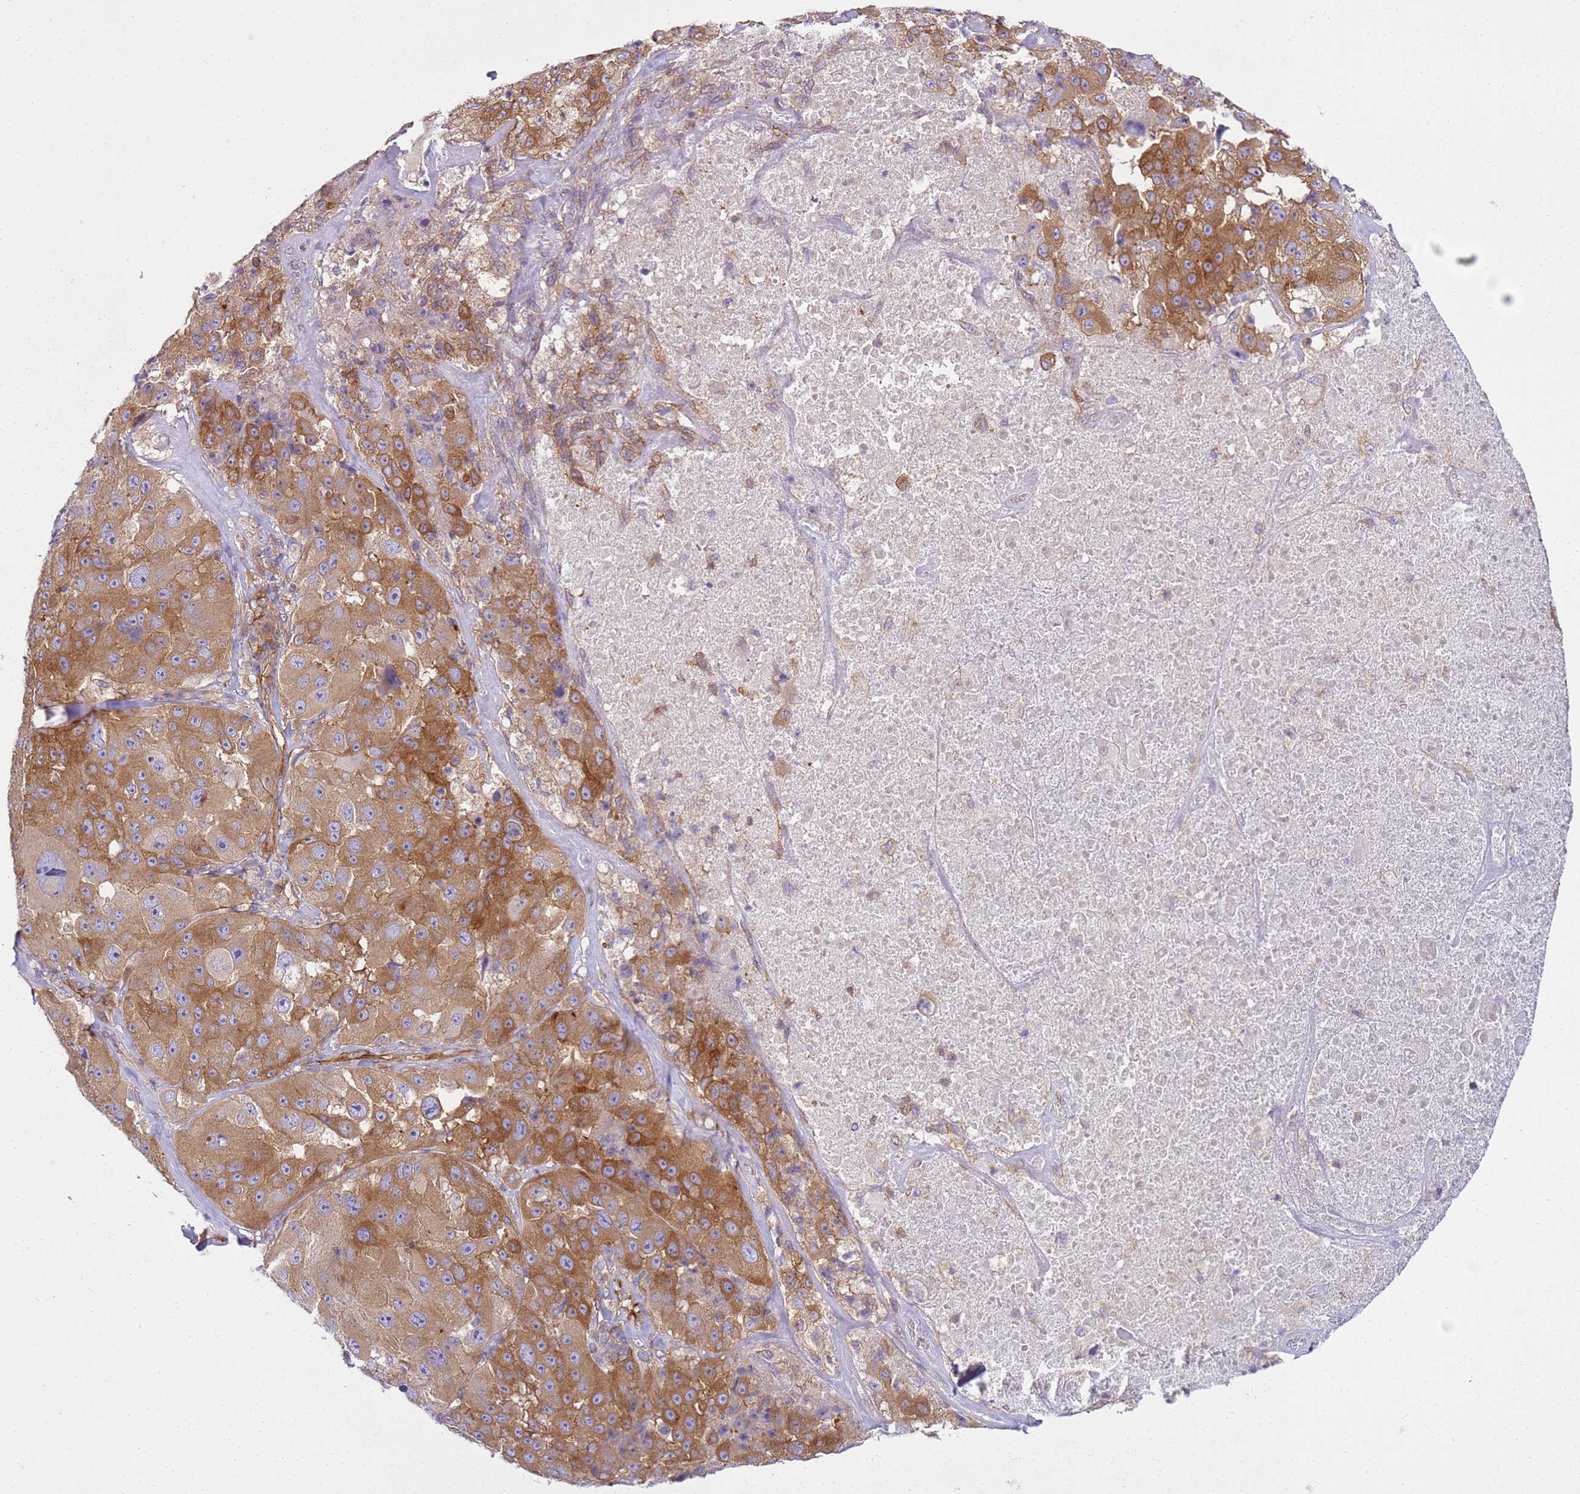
{"staining": {"intensity": "moderate", "quantity": ">75%", "location": "cytoplasmic/membranous"}, "tissue": "melanoma", "cell_type": "Tumor cells", "image_type": "cancer", "snomed": [{"axis": "morphology", "description": "Malignant melanoma, Metastatic site"}, {"axis": "topography", "description": "Lymph node"}], "caption": "Protein staining by IHC demonstrates moderate cytoplasmic/membranous positivity in approximately >75% of tumor cells in malignant melanoma (metastatic site).", "gene": "SNX21", "patient": {"sex": "male", "age": 62}}